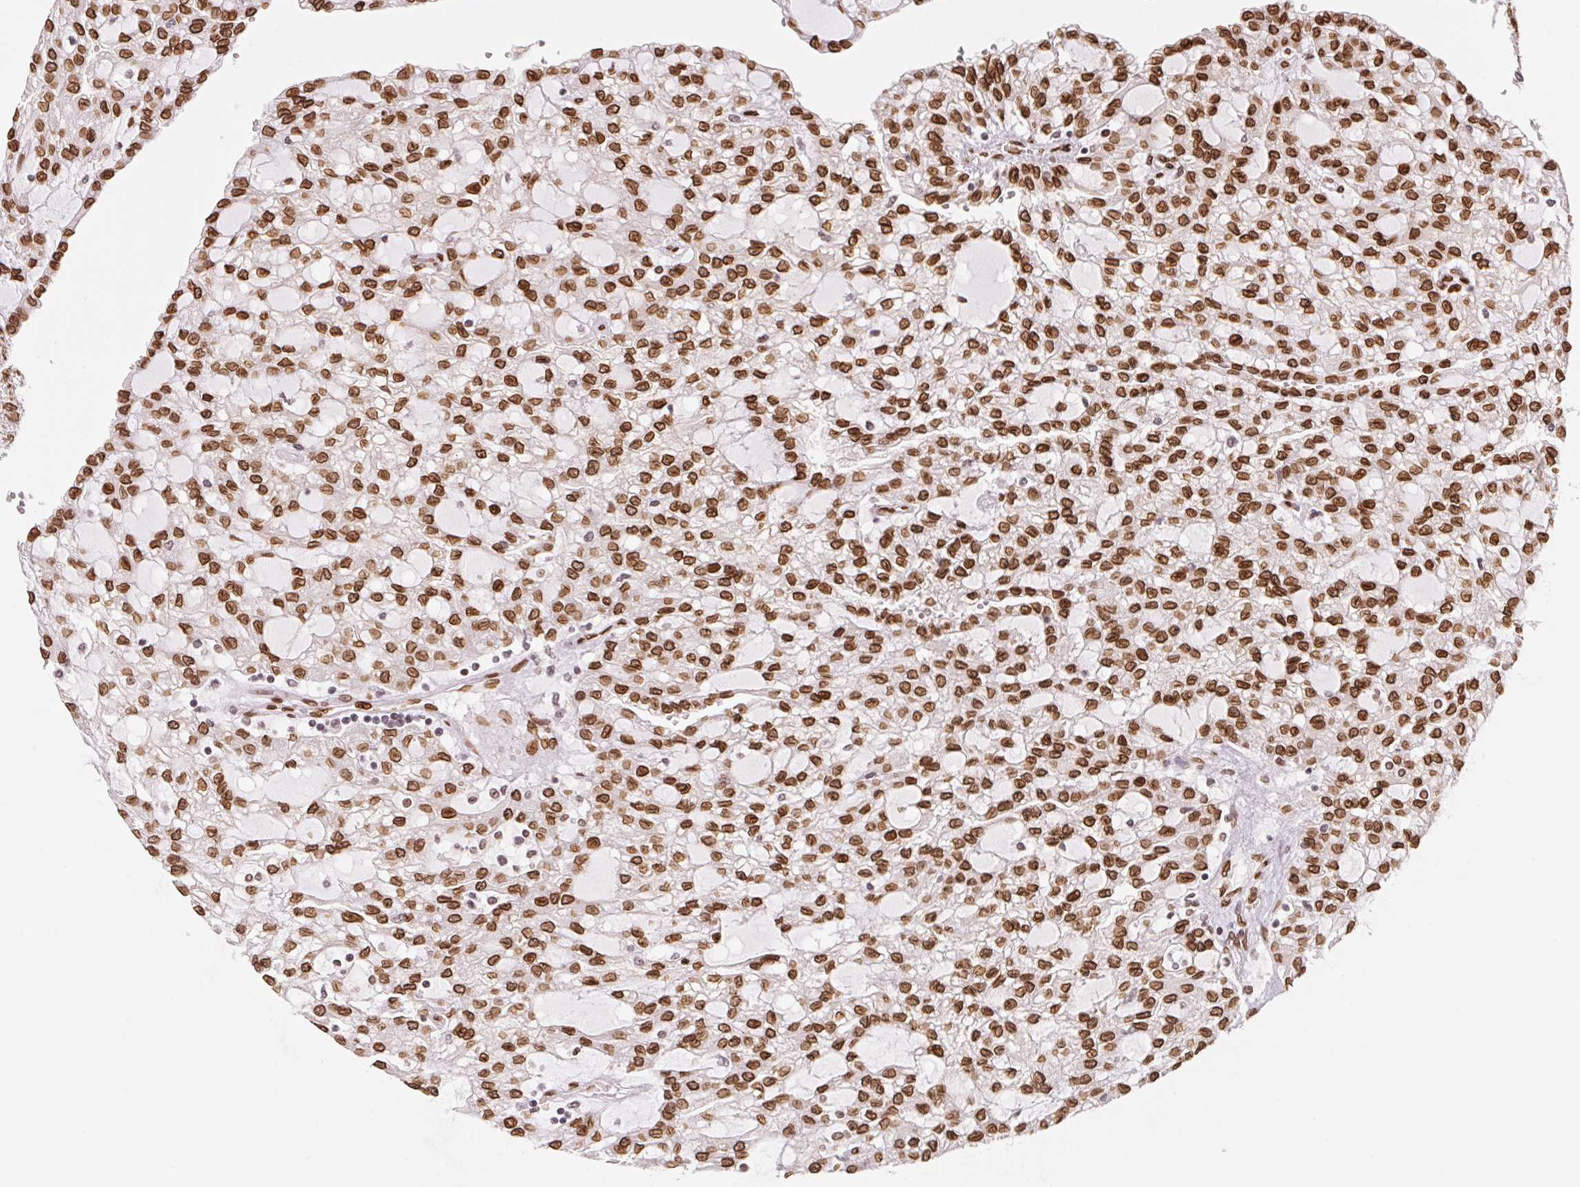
{"staining": {"intensity": "strong", "quantity": ">75%", "location": "cytoplasmic/membranous,nuclear"}, "tissue": "renal cancer", "cell_type": "Tumor cells", "image_type": "cancer", "snomed": [{"axis": "morphology", "description": "Adenocarcinoma, NOS"}, {"axis": "topography", "description": "Kidney"}], "caption": "Adenocarcinoma (renal) stained with a brown dye exhibits strong cytoplasmic/membranous and nuclear positive positivity in approximately >75% of tumor cells.", "gene": "SAP30BP", "patient": {"sex": "male", "age": 63}}